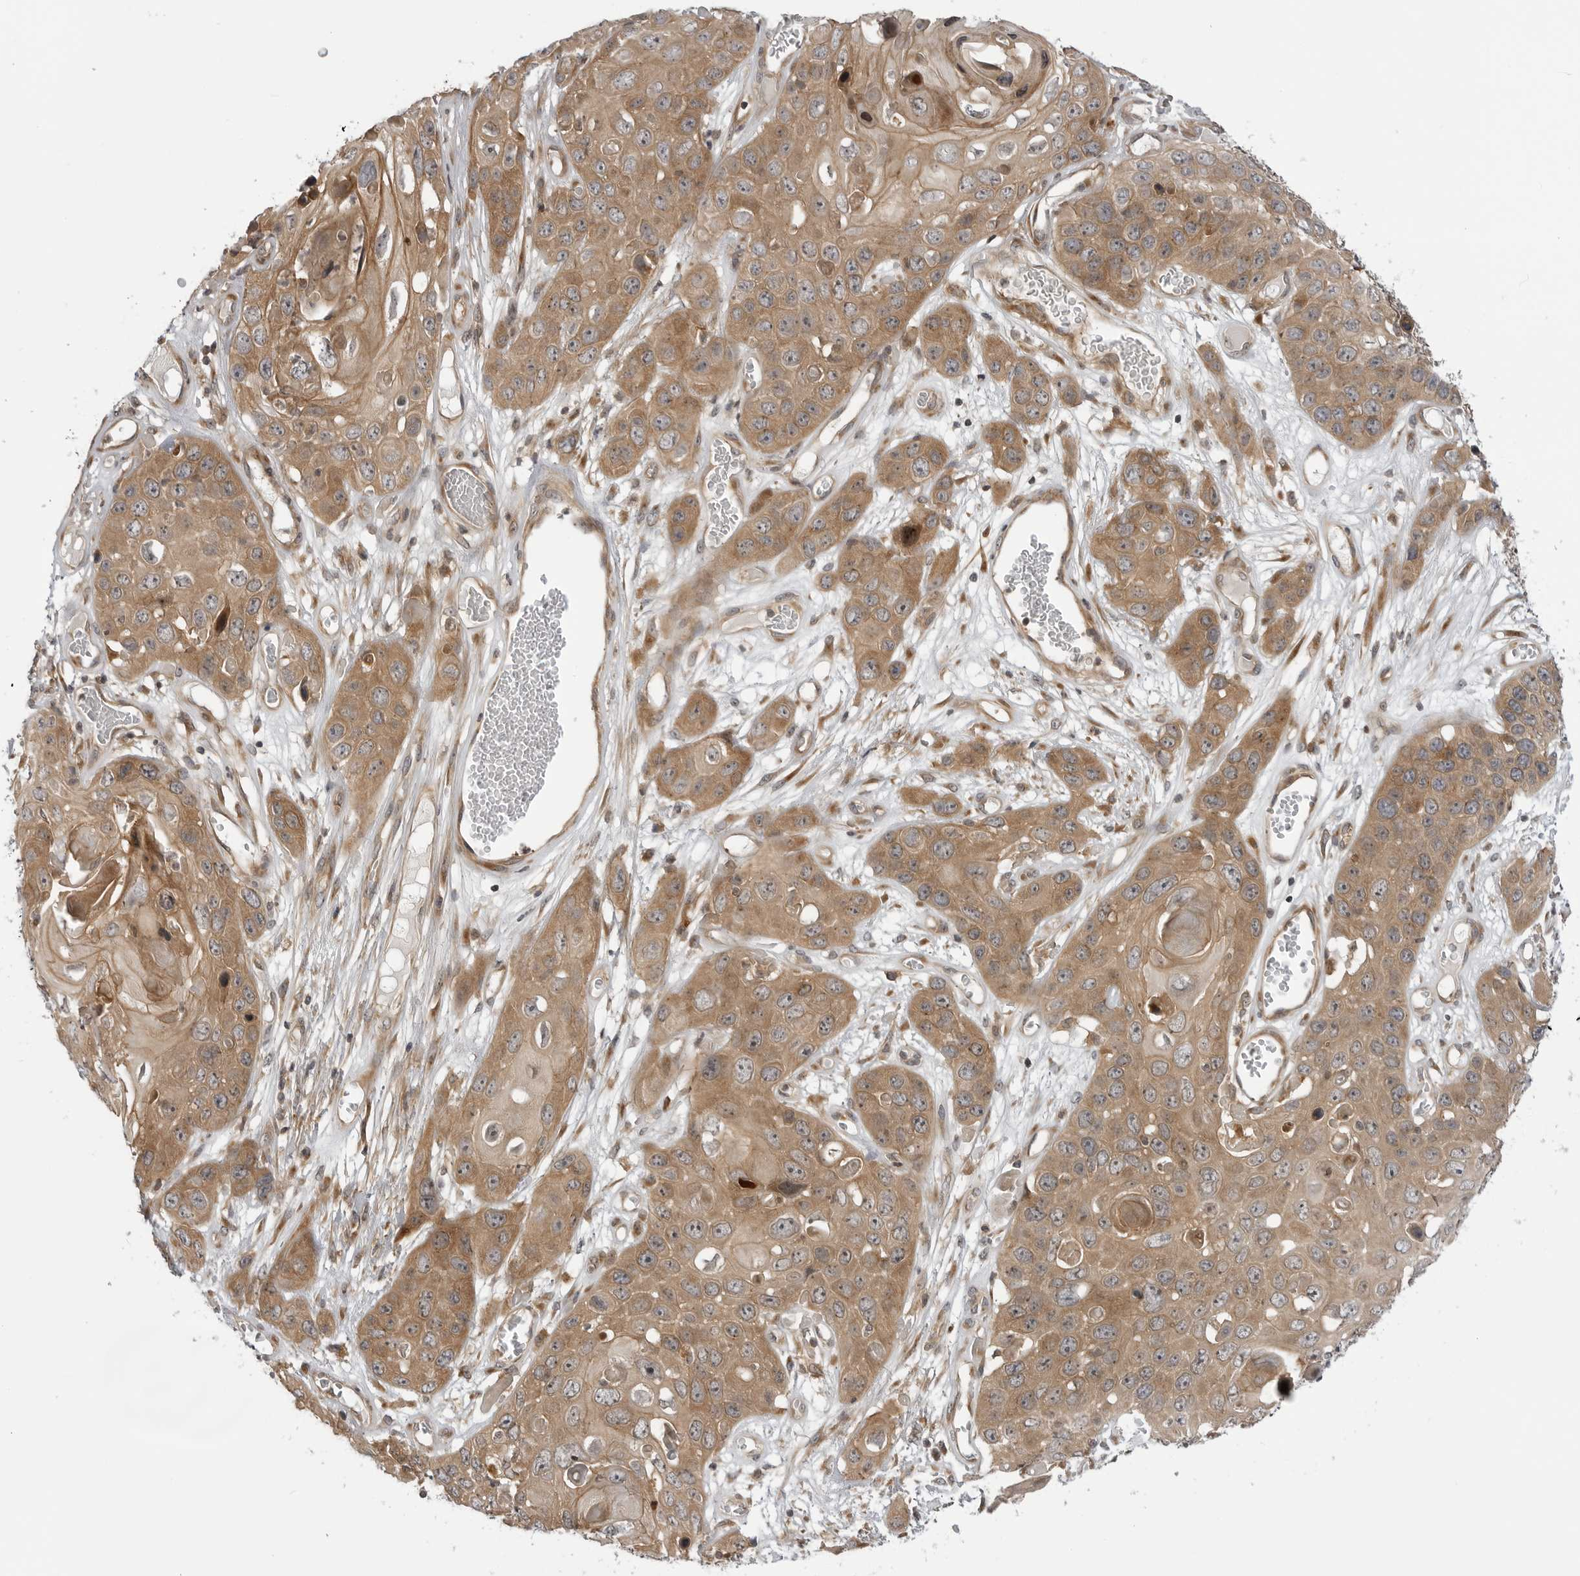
{"staining": {"intensity": "moderate", "quantity": ">75%", "location": "cytoplasmic/membranous"}, "tissue": "skin cancer", "cell_type": "Tumor cells", "image_type": "cancer", "snomed": [{"axis": "morphology", "description": "Squamous cell carcinoma, NOS"}, {"axis": "topography", "description": "Skin"}], "caption": "Squamous cell carcinoma (skin) stained with immunohistochemistry exhibits moderate cytoplasmic/membranous expression in approximately >75% of tumor cells.", "gene": "LRRC45", "patient": {"sex": "male", "age": 55}}